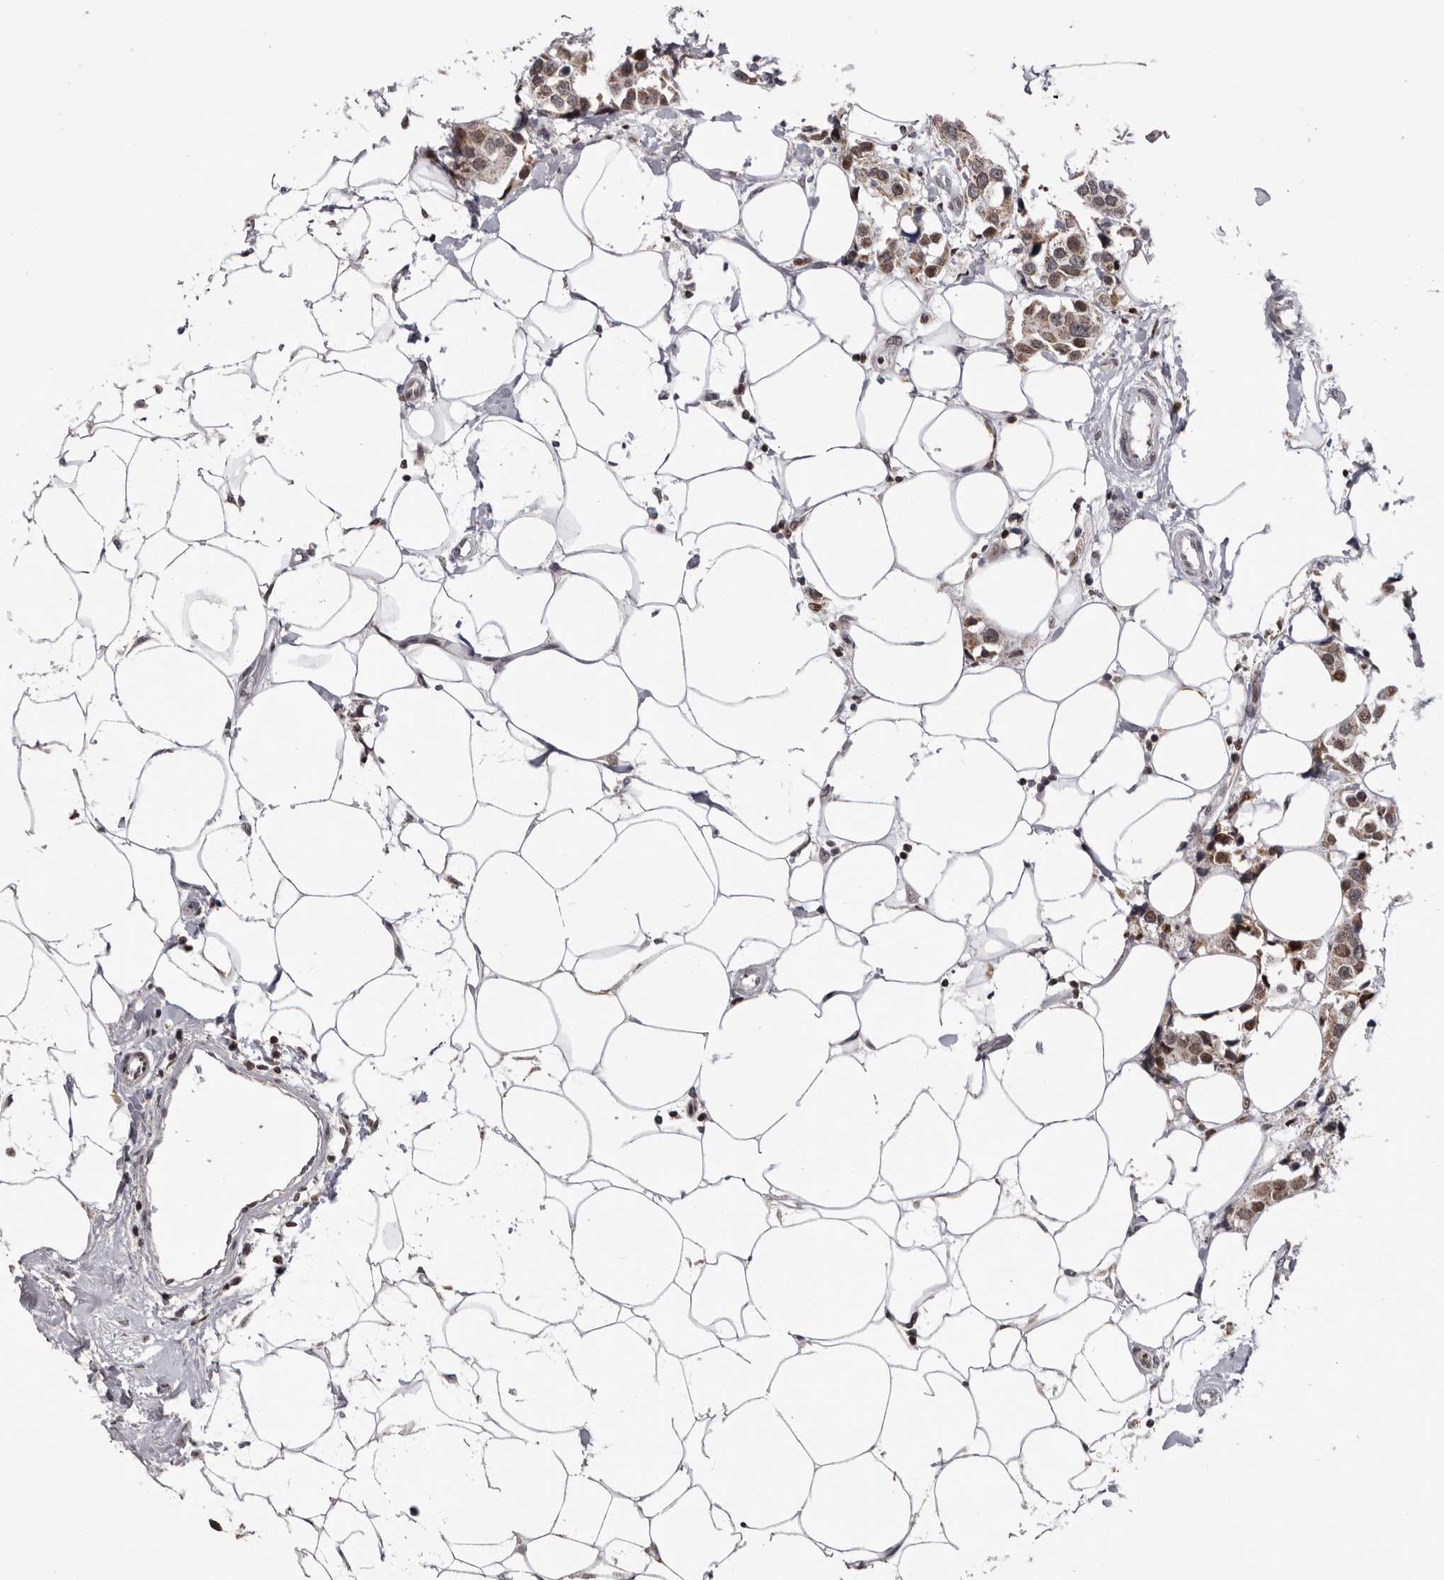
{"staining": {"intensity": "moderate", "quantity": ">75%", "location": "cytoplasmic/membranous,nuclear"}, "tissue": "breast cancer", "cell_type": "Tumor cells", "image_type": "cancer", "snomed": [{"axis": "morphology", "description": "Normal tissue, NOS"}, {"axis": "morphology", "description": "Duct carcinoma"}, {"axis": "topography", "description": "Breast"}], "caption": "This is a photomicrograph of IHC staining of breast intraductal carcinoma, which shows moderate staining in the cytoplasmic/membranous and nuclear of tumor cells.", "gene": "C17orf99", "patient": {"sex": "female", "age": 39}}